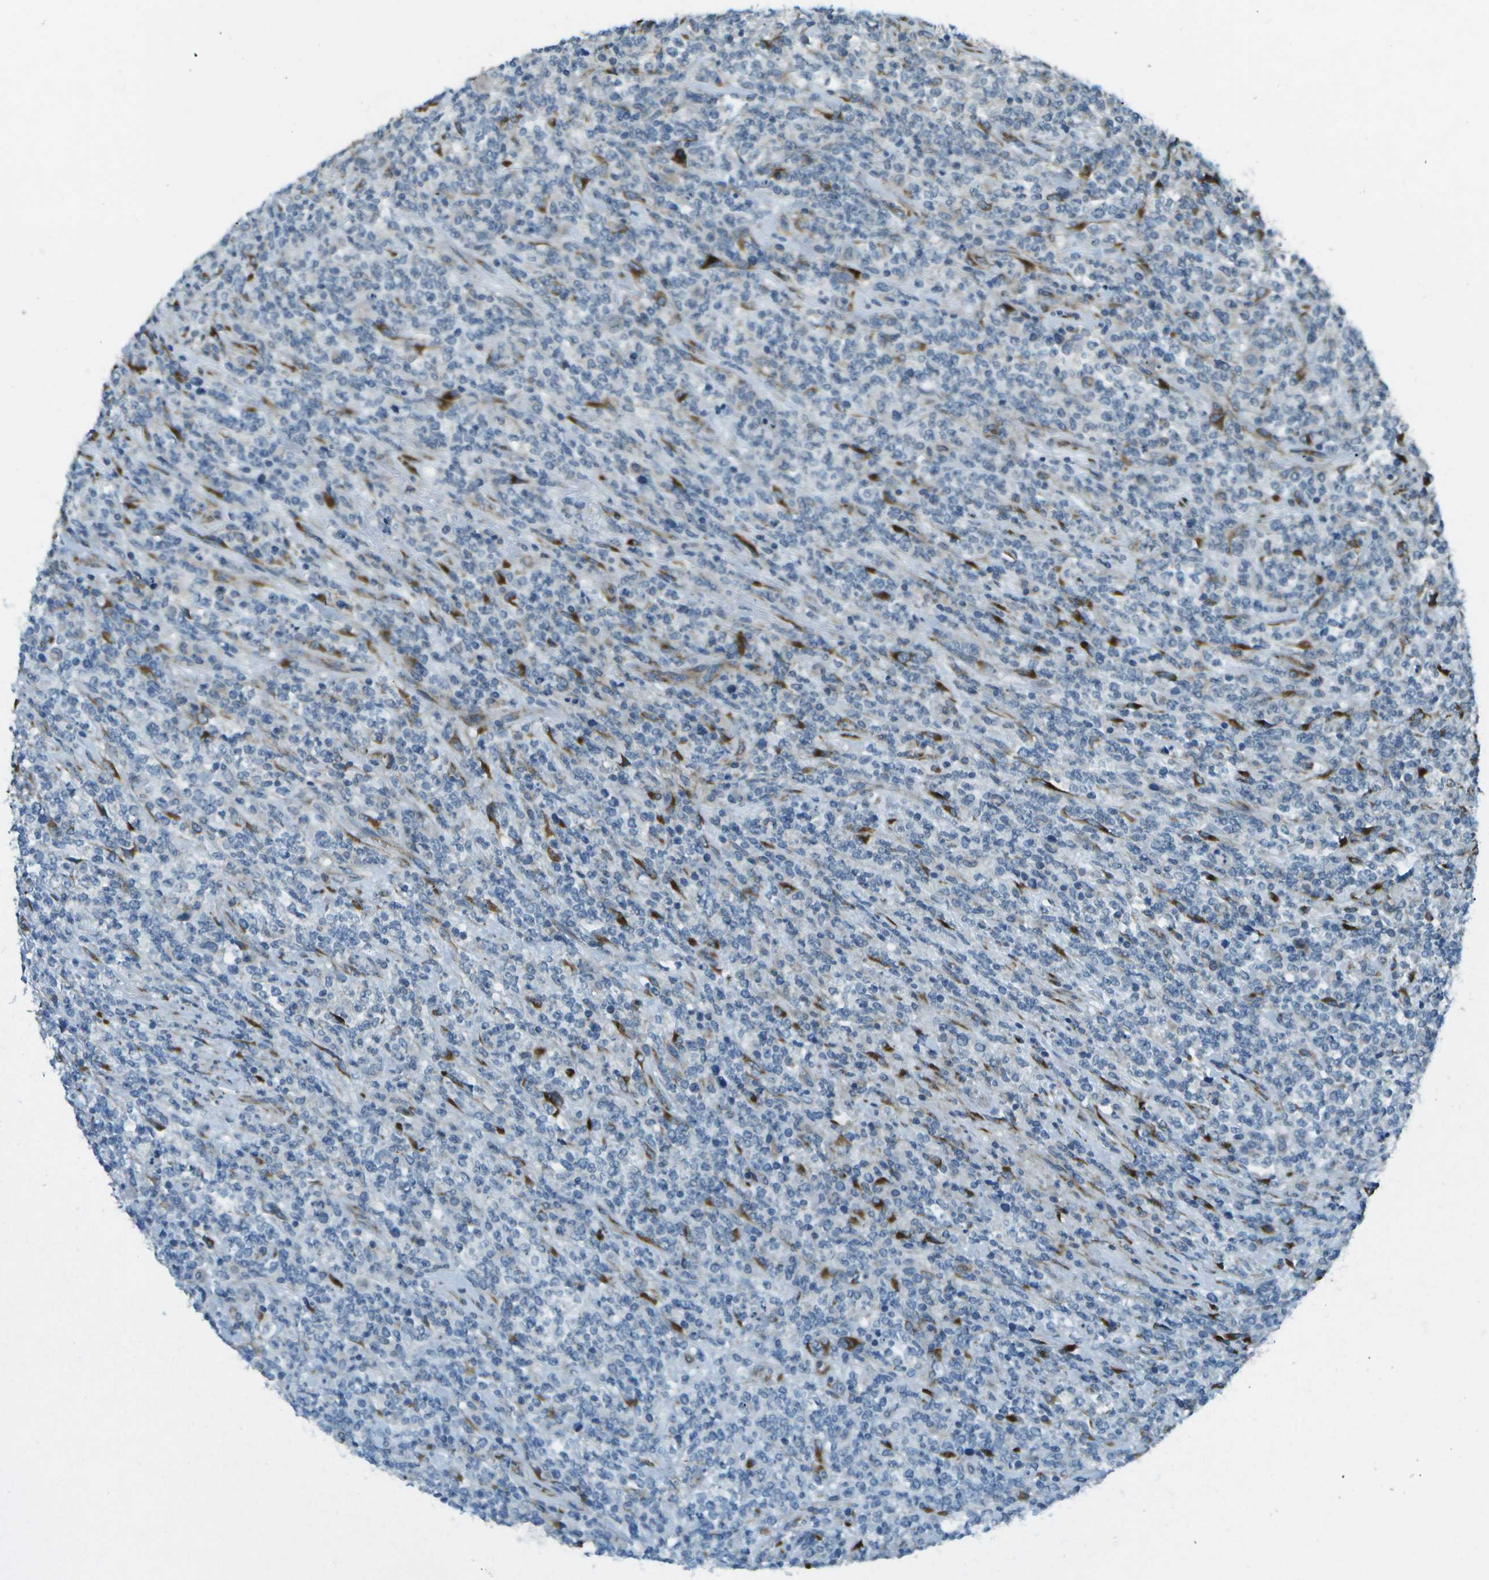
{"staining": {"intensity": "negative", "quantity": "none", "location": "none"}, "tissue": "lymphoma", "cell_type": "Tumor cells", "image_type": "cancer", "snomed": [{"axis": "morphology", "description": "Malignant lymphoma, non-Hodgkin's type, High grade"}, {"axis": "topography", "description": "Soft tissue"}], "caption": "An image of human high-grade malignant lymphoma, non-Hodgkin's type is negative for staining in tumor cells.", "gene": "KCTD3", "patient": {"sex": "male", "age": 18}}